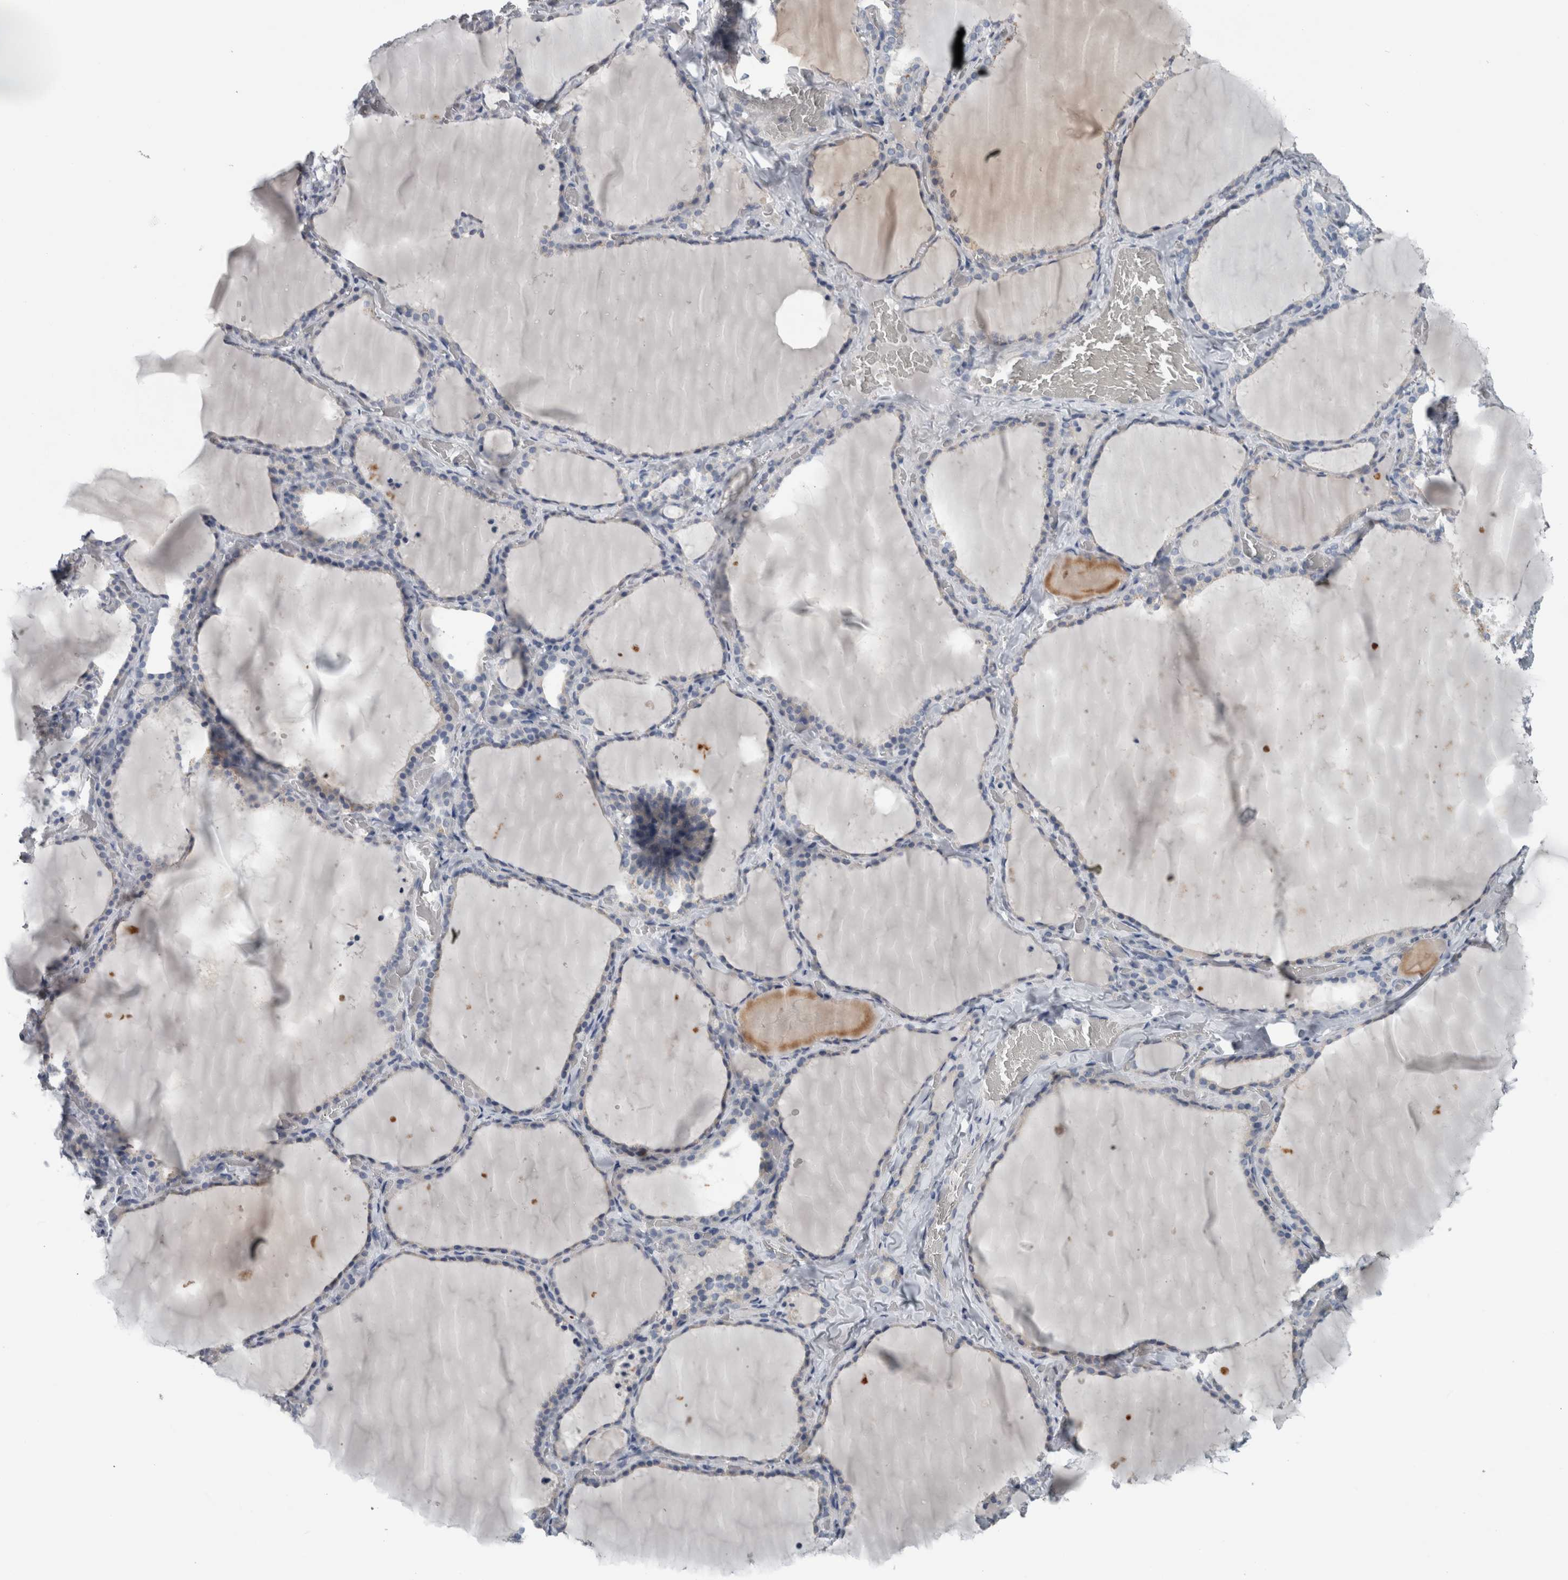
{"staining": {"intensity": "negative", "quantity": "none", "location": "none"}, "tissue": "thyroid gland", "cell_type": "Glandular cells", "image_type": "normal", "snomed": [{"axis": "morphology", "description": "Normal tissue, NOS"}, {"axis": "topography", "description": "Thyroid gland"}], "caption": "Photomicrograph shows no significant protein expression in glandular cells of unremarkable thyroid gland. (Immunohistochemistry (ihc), brightfield microscopy, high magnification).", "gene": "SH3GL2", "patient": {"sex": "female", "age": 22}}